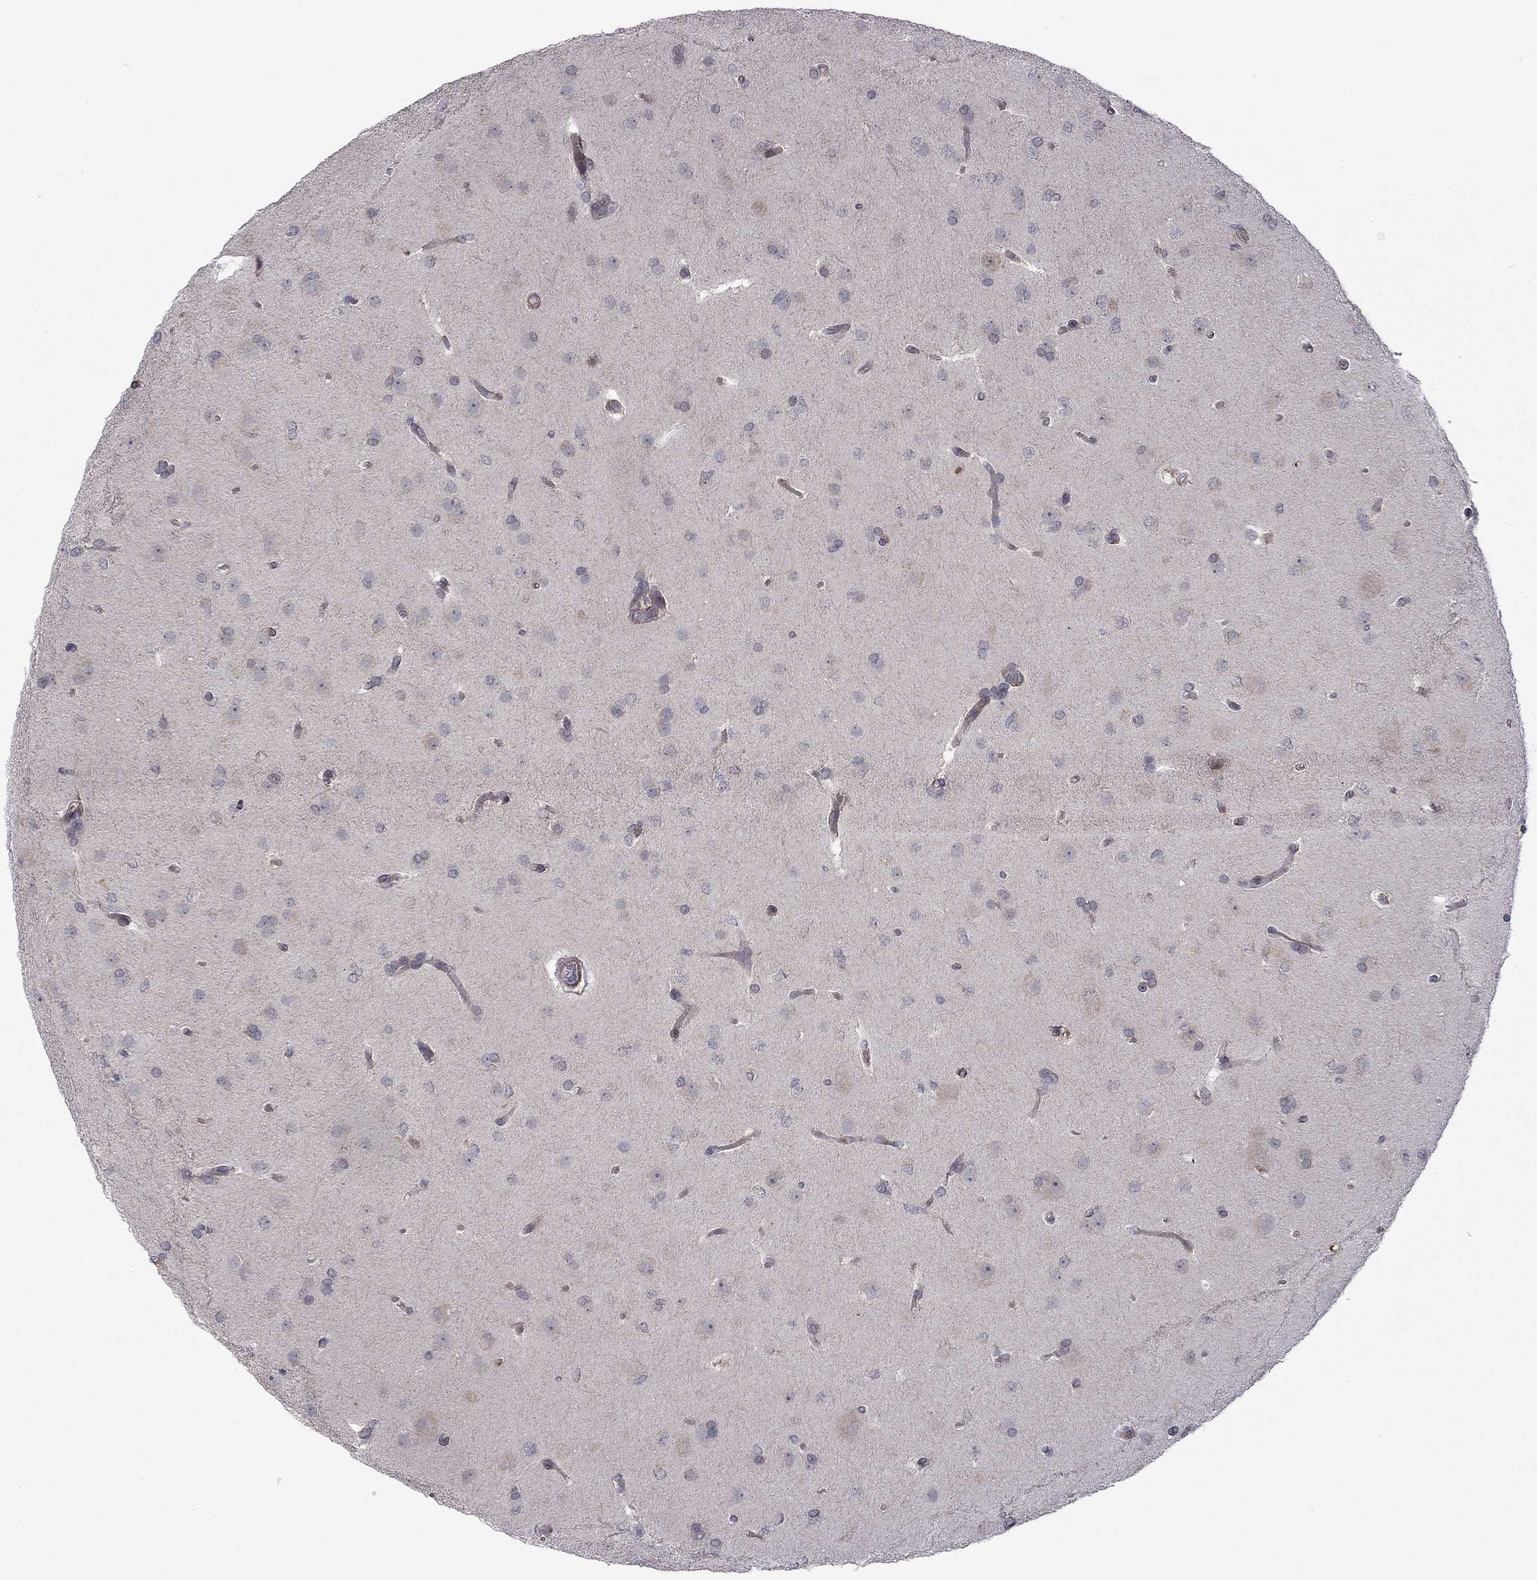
{"staining": {"intensity": "negative", "quantity": "none", "location": "none"}, "tissue": "glioma", "cell_type": "Tumor cells", "image_type": "cancer", "snomed": [{"axis": "morphology", "description": "Glioma, malignant, Low grade"}, {"axis": "topography", "description": "Brain"}], "caption": "A high-resolution image shows IHC staining of low-grade glioma (malignant), which demonstrates no significant staining in tumor cells.", "gene": "EXOC3L2", "patient": {"sex": "female", "age": 32}}